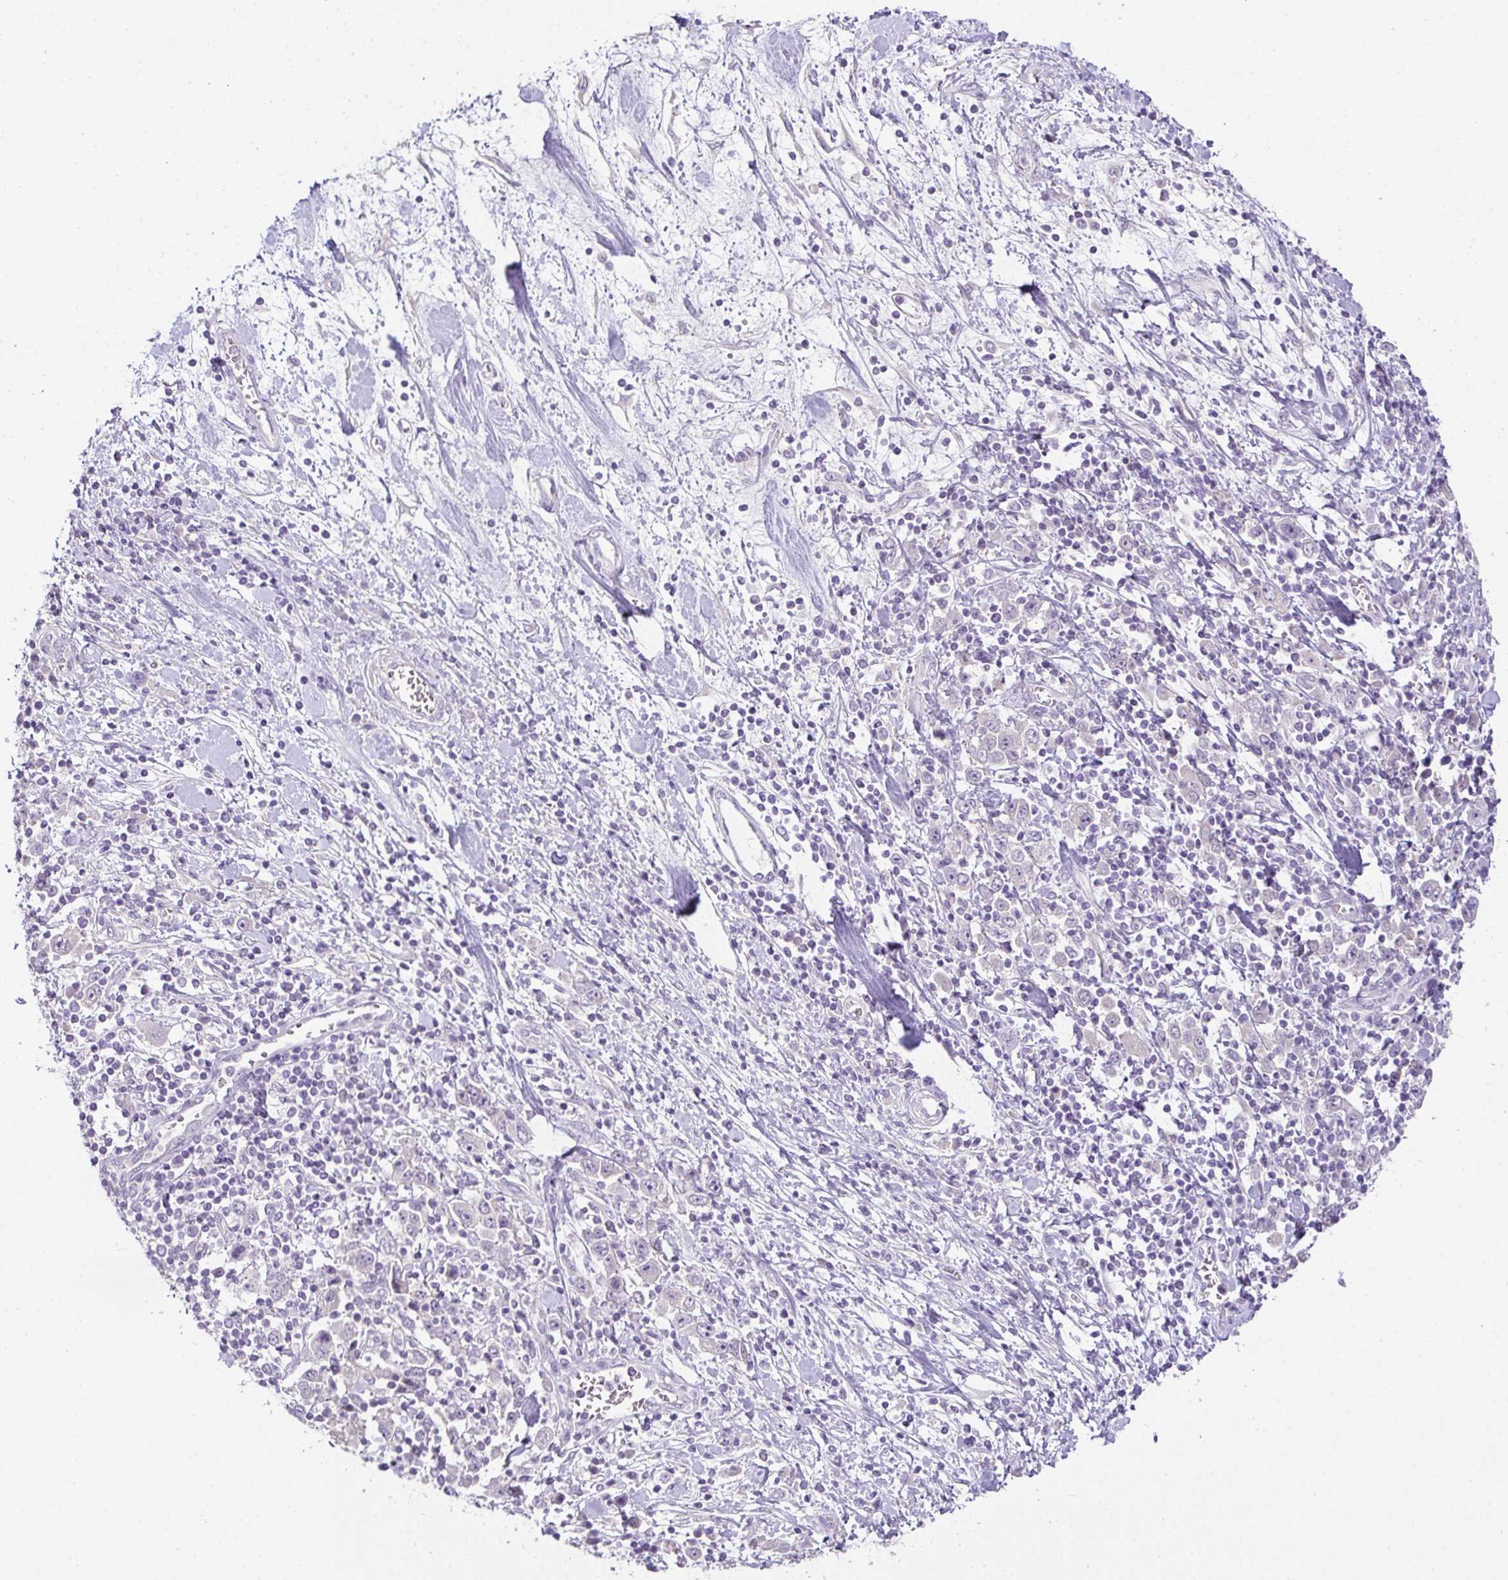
{"staining": {"intensity": "negative", "quantity": "none", "location": "none"}, "tissue": "stomach cancer", "cell_type": "Tumor cells", "image_type": "cancer", "snomed": [{"axis": "morphology", "description": "Normal tissue, NOS"}, {"axis": "morphology", "description": "Adenocarcinoma, NOS"}, {"axis": "topography", "description": "Stomach, upper"}, {"axis": "topography", "description": "Stomach"}], "caption": "Immunohistochemistry (IHC) of human stomach cancer displays no staining in tumor cells. (DAB IHC with hematoxylin counter stain).", "gene": "CMPK1", "patient": {"sex": "male", "age": 59}}